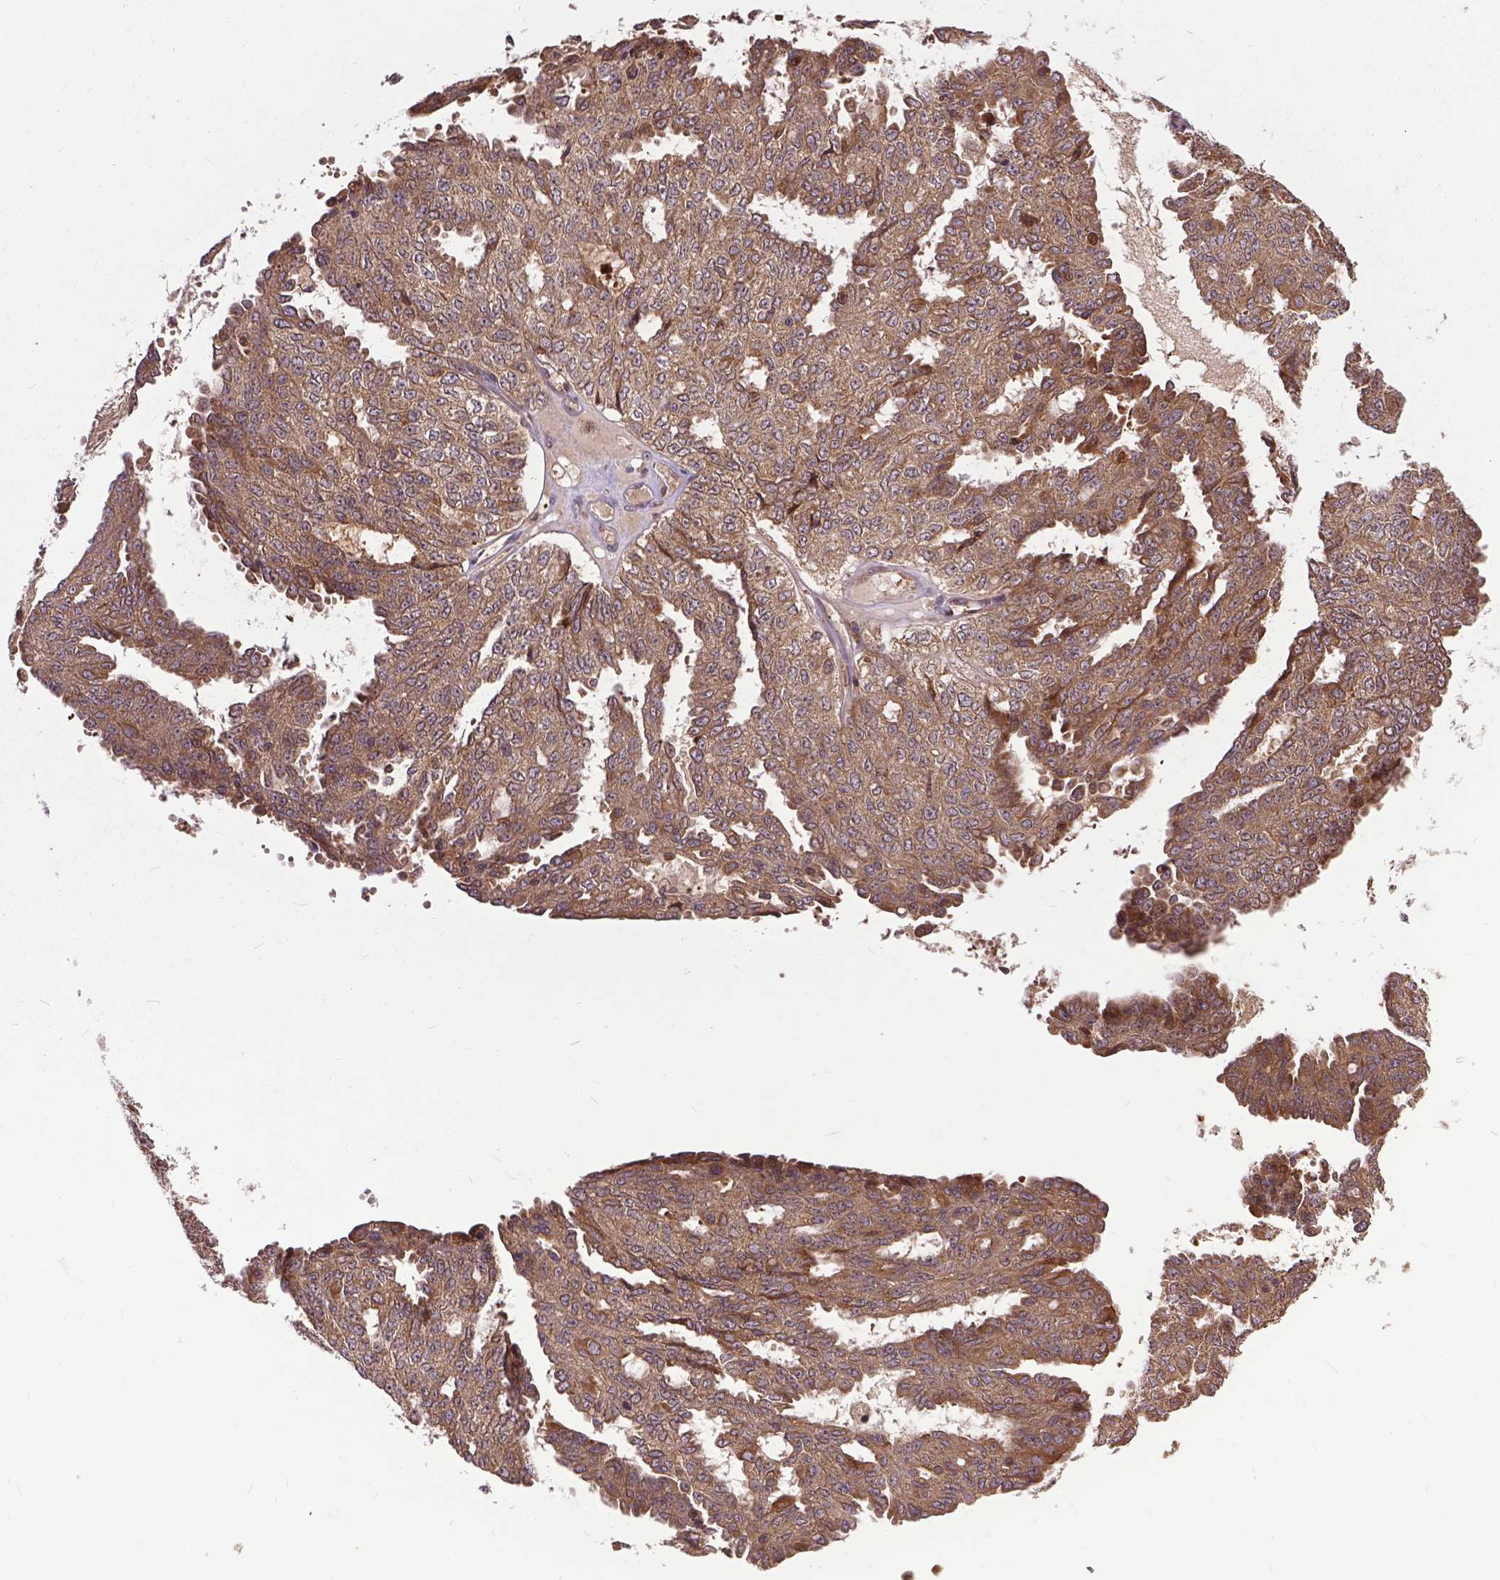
{"staining": {"intensity": "moderate", "quantity": ">75%", "location": "cytoplasmic/membranous"}, "tissue": "ovarian cancer", "cell_type": "Tumor cells", "image_type": "cancer", "snomed": [{"axis": "morphology", "description": "Cystadenocarcinoma, serous, NOS"}, {"axis": "topography", "description": "Ovary"}], "caption": "Ovarian cancer tissue displays moderate cytoplasmic/membranous staining in approximately >75% of tumor cells", "gene": "ZNF616", "patient": {"sex": "female", "age": 71}}